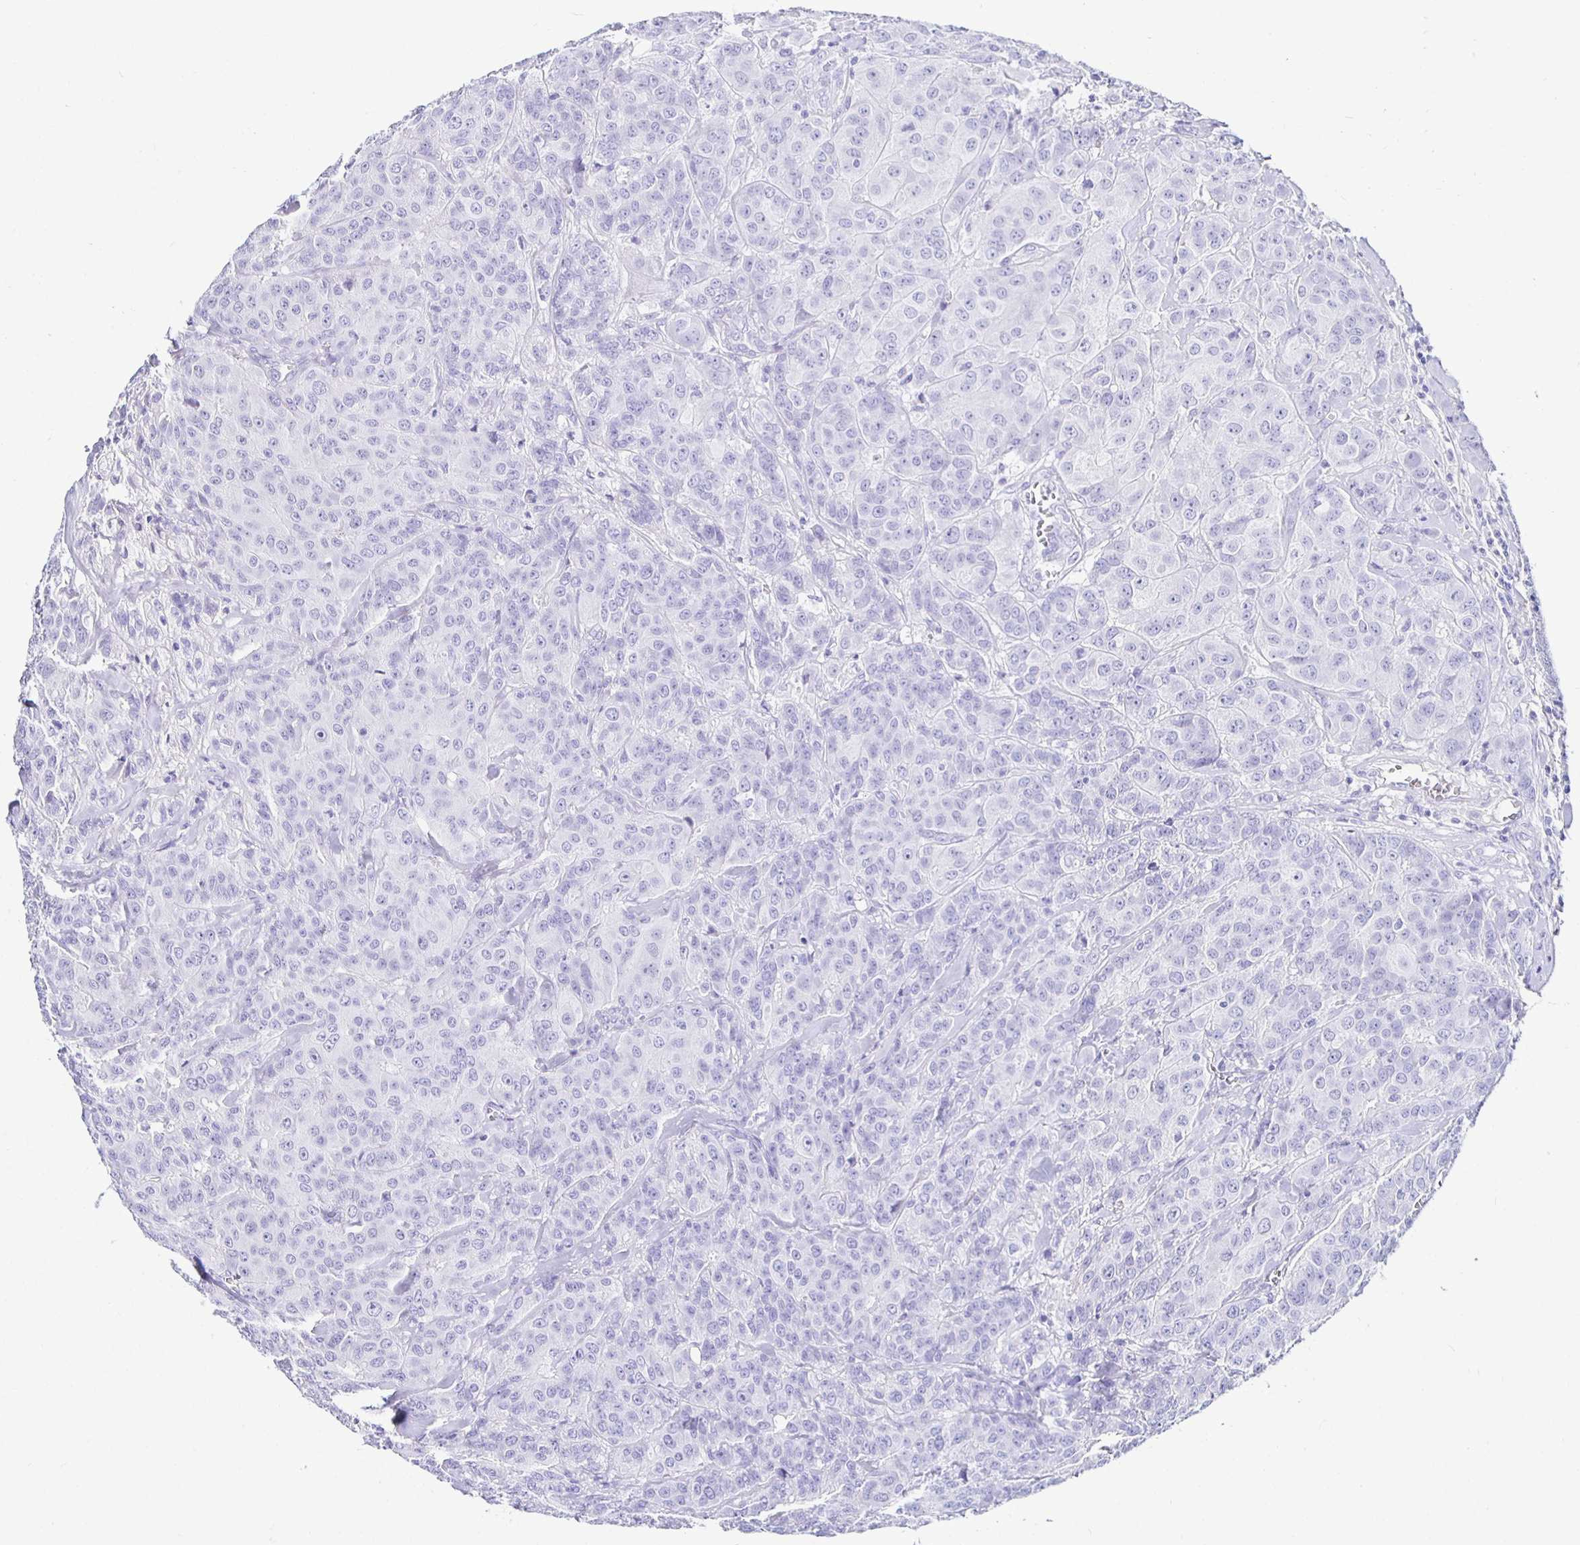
{"staining": {"intensity": "negative", "quantity": "none", "location": "none"}, "tissue": "breast cancer", "cell_type": "Tumor cells", "image_type": "cancer", "snomed": [{"axis": "morphology", "description": "Normal tissue, NOS"}, {"axis": "morphology", "description": "Duct carcinoma"}, {"axis": "topography", "description": "Breast"}], "caption": "High magnification brightfield microscopy of breast cancer stained with DAB (brown) and counterstained with hematoxylin (blue): tumor cells show no significant staining.", "gene": "UMOD", "patient": {"sex": "female", "age": 43}}